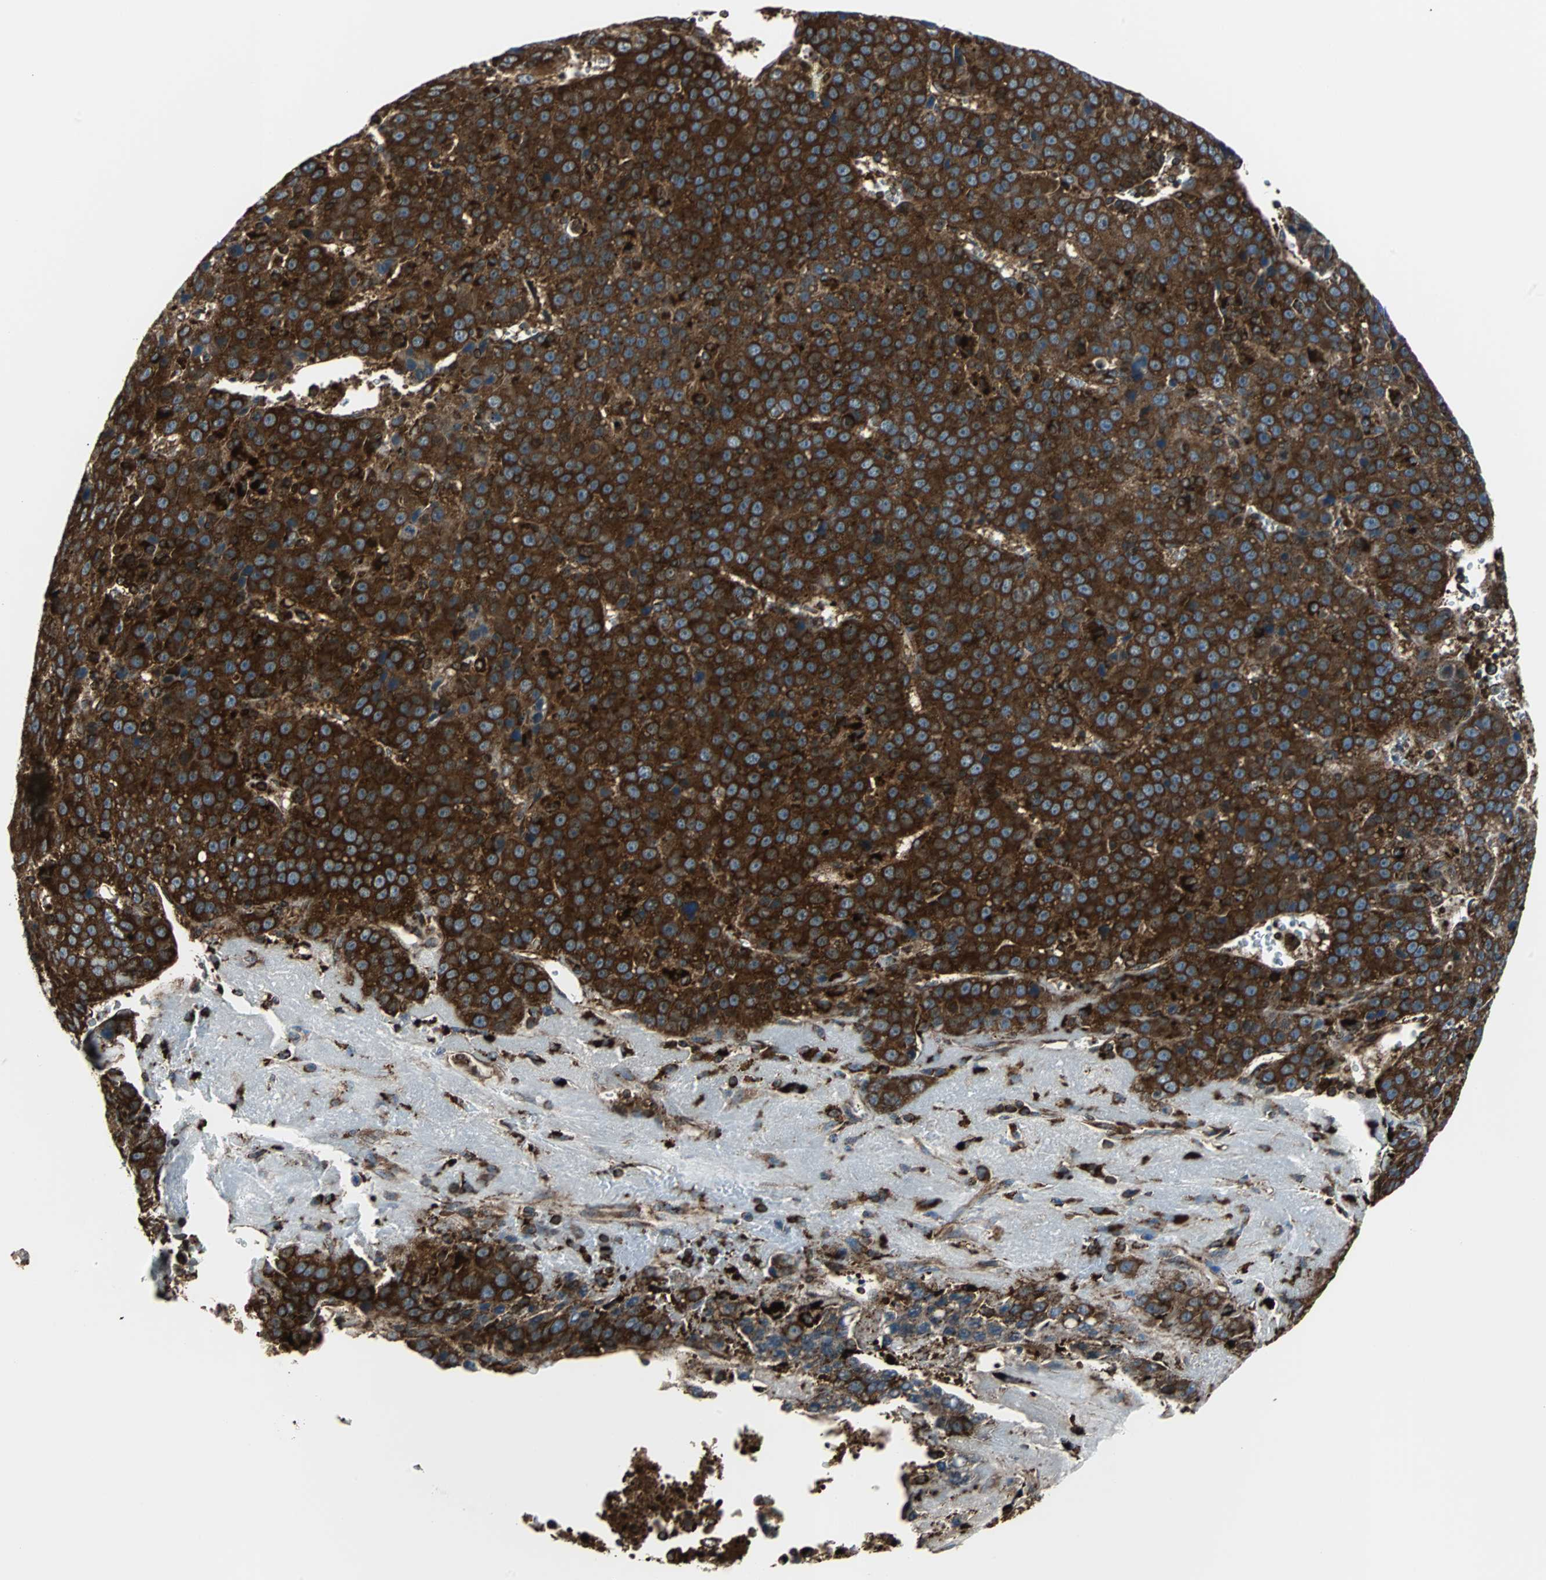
{"staining": {"intensity": "strong", "quantity": ">75%", "location": "cytoplasmic/membranous"}, "tissue": "liver cancer", "cell_type": "Tumor cells", "image_type": "cancer", "snomed": [{"axis": "morphology", "description": "Carcinoma, Hepatocellular, NOS"}, {"axis": "topography", "description": "Liver"}], "caption": "About >75% of tumor cells in liver hepatocellular carcinoma exhibit strong cytoplasmic/membranous protein positivity as visualized by brown immunohistochemical staining.", "gene": "RELA", "patient": {"sex": "female", "age": 53}}